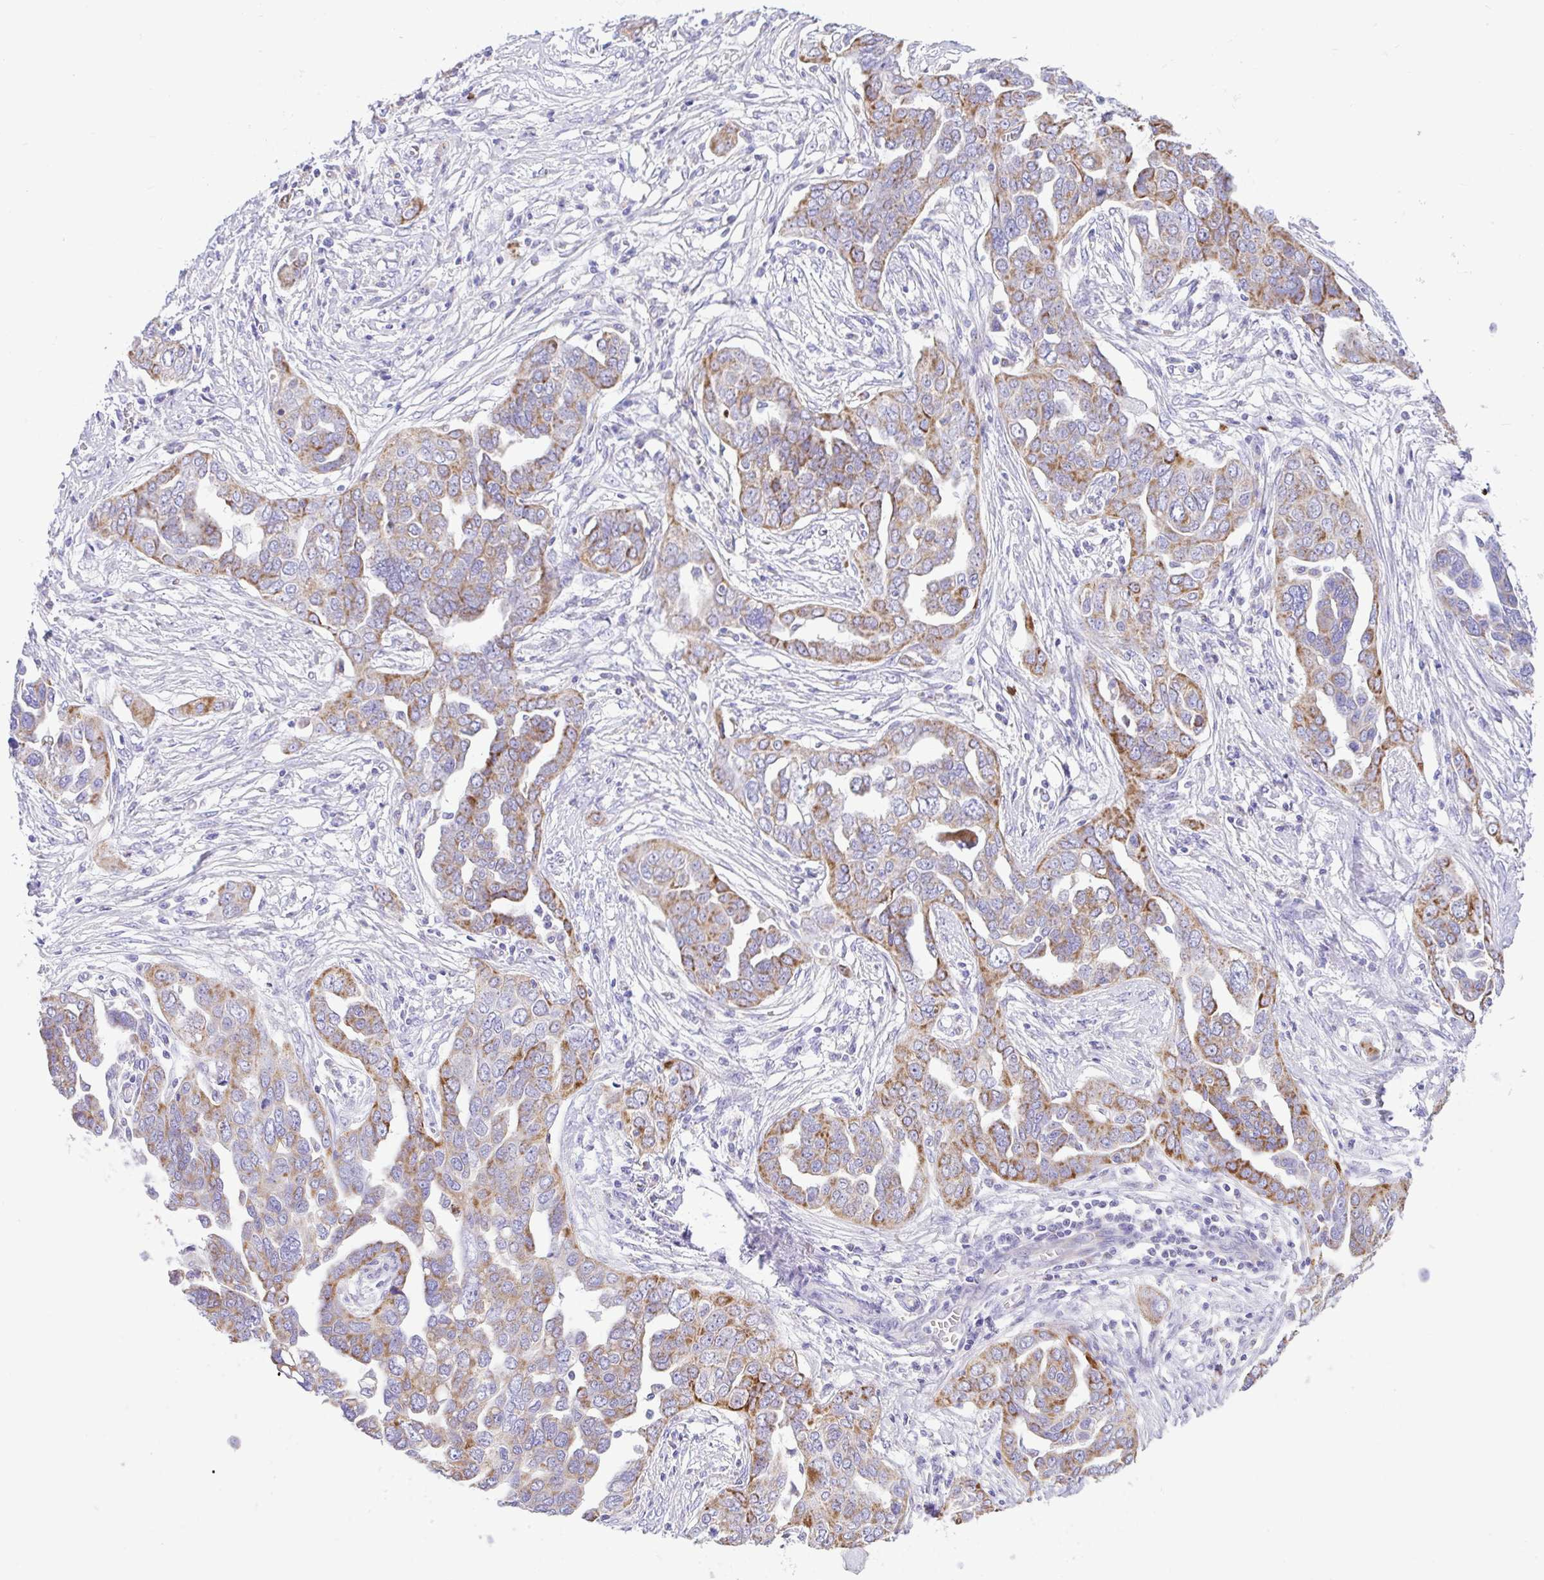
{"staining": {"intensity": "moderate", "quantity": "25%-75%", "location": "cytoplasmic/membranous"}, "tissue": "ovarian cancer", "cell_type": "Tumor cells", "image_type": "cancer", "snomed": [{"axis": "morphology", "description": "Cystadenocarcinoma, serous, NOS"}, {"axis": "topography", "description": "Ovary"}], "caption": "Ovarian cancer was stained to show a protein in brown. There is medium levels of moderate cytoplasmic/membranous expression in about 25%-75% of tumor cells. (Brightfield microscopy of DAB IHC at high magnification).", "gene": "SLC13A1", "patient": {"sex": "female", "age": 59}}